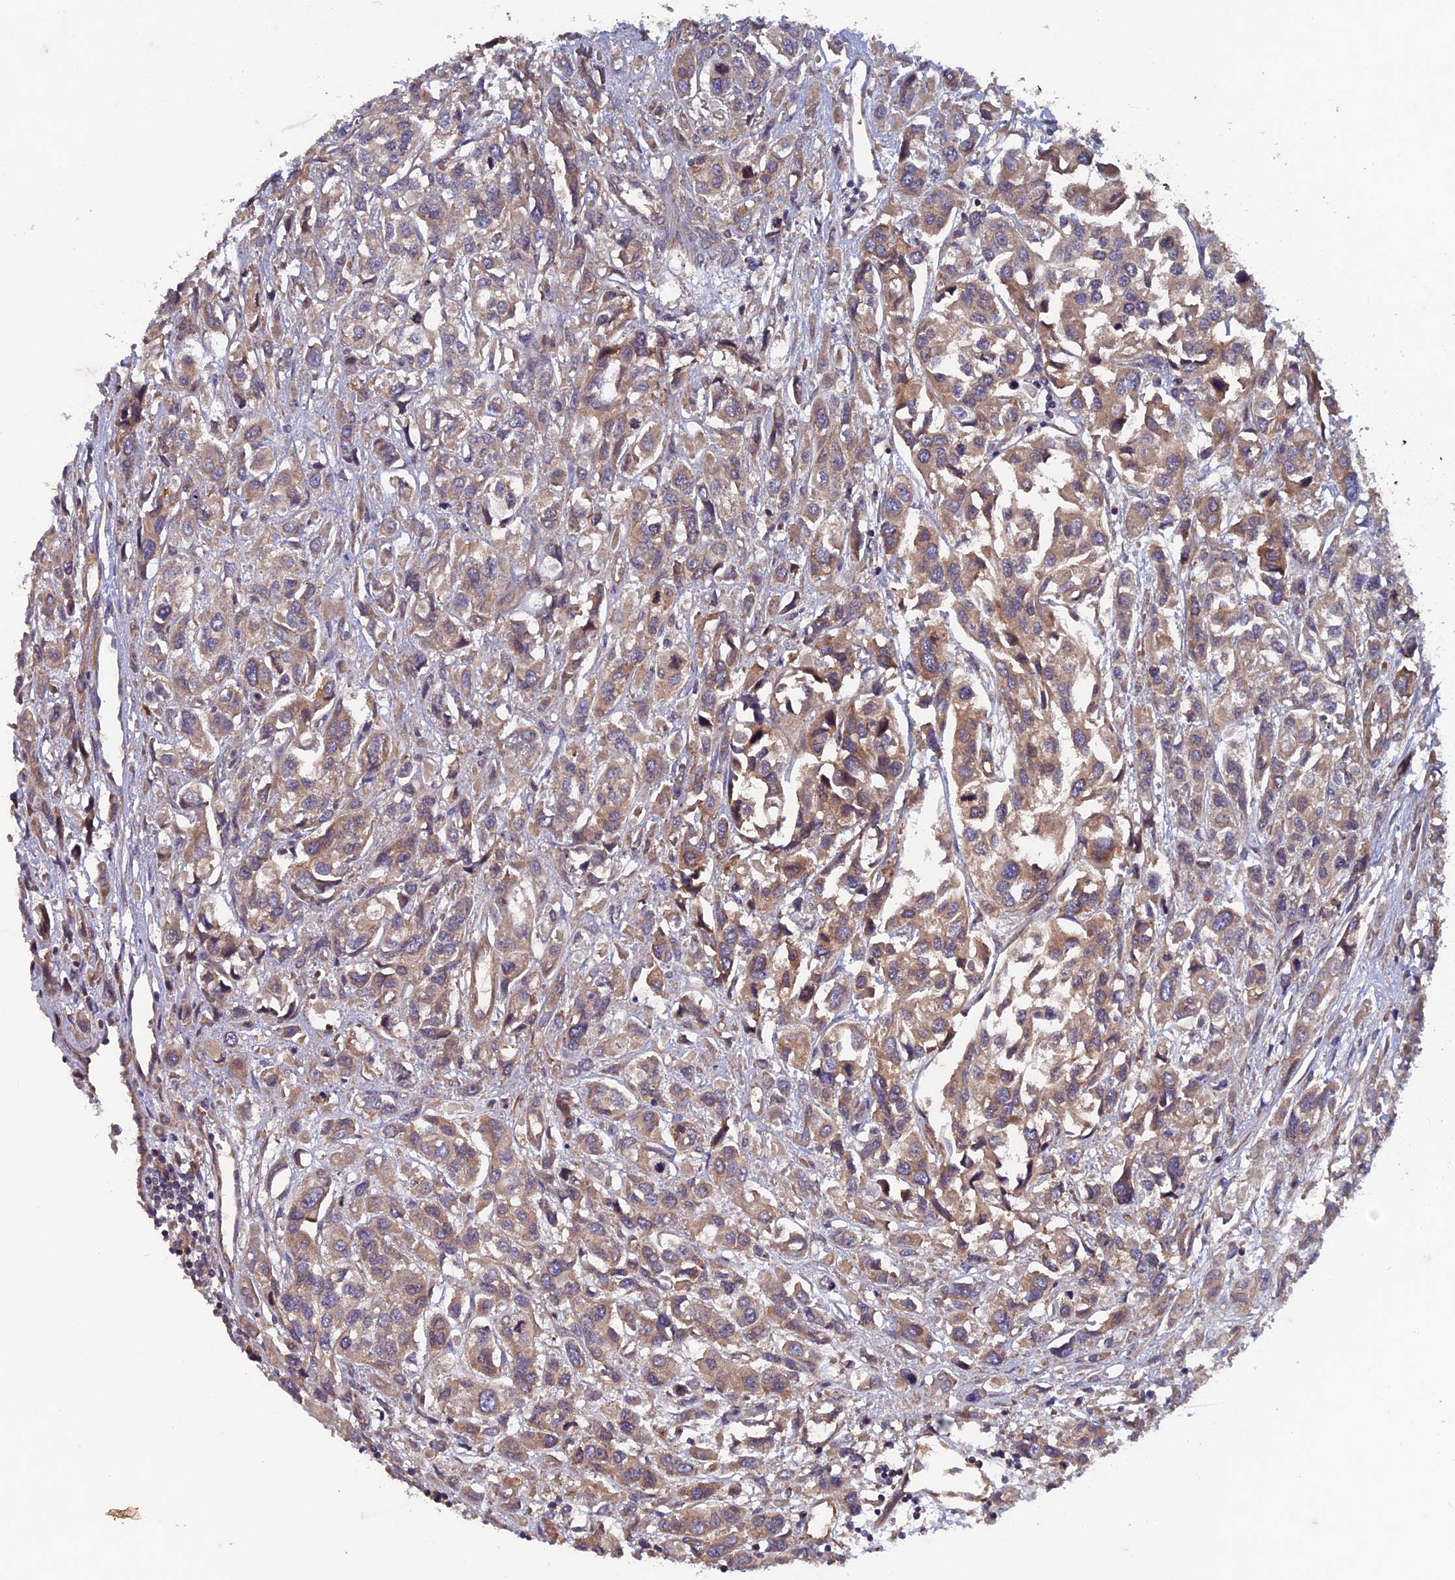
{"staining": {"intensity": "moderate", "quantity": ">75%", "location": "cytoplasmic/membranous"}, "tissue": "urothelial cancer", "cell_type": "Tumor cells", "image_type": "cancer", "snomed": [{"axis": "morphology", "description": "Urothelial carcinoma, High grade"}, {"axis": "topography", "description": "Urinary bladder"}], "caption": "High-magnification brightfield microscopy of urothelial cancer stained with DAB (3,3'-diaminobenzidine) (brown) and counterstained with hematoxylin (blue). tumor cells exhibit moderate cytoplasmic/membranous expression is appreciated in about>75% of cells.", "gene": "NCAPG", "patient": {"sex": "male", "age": 67}}